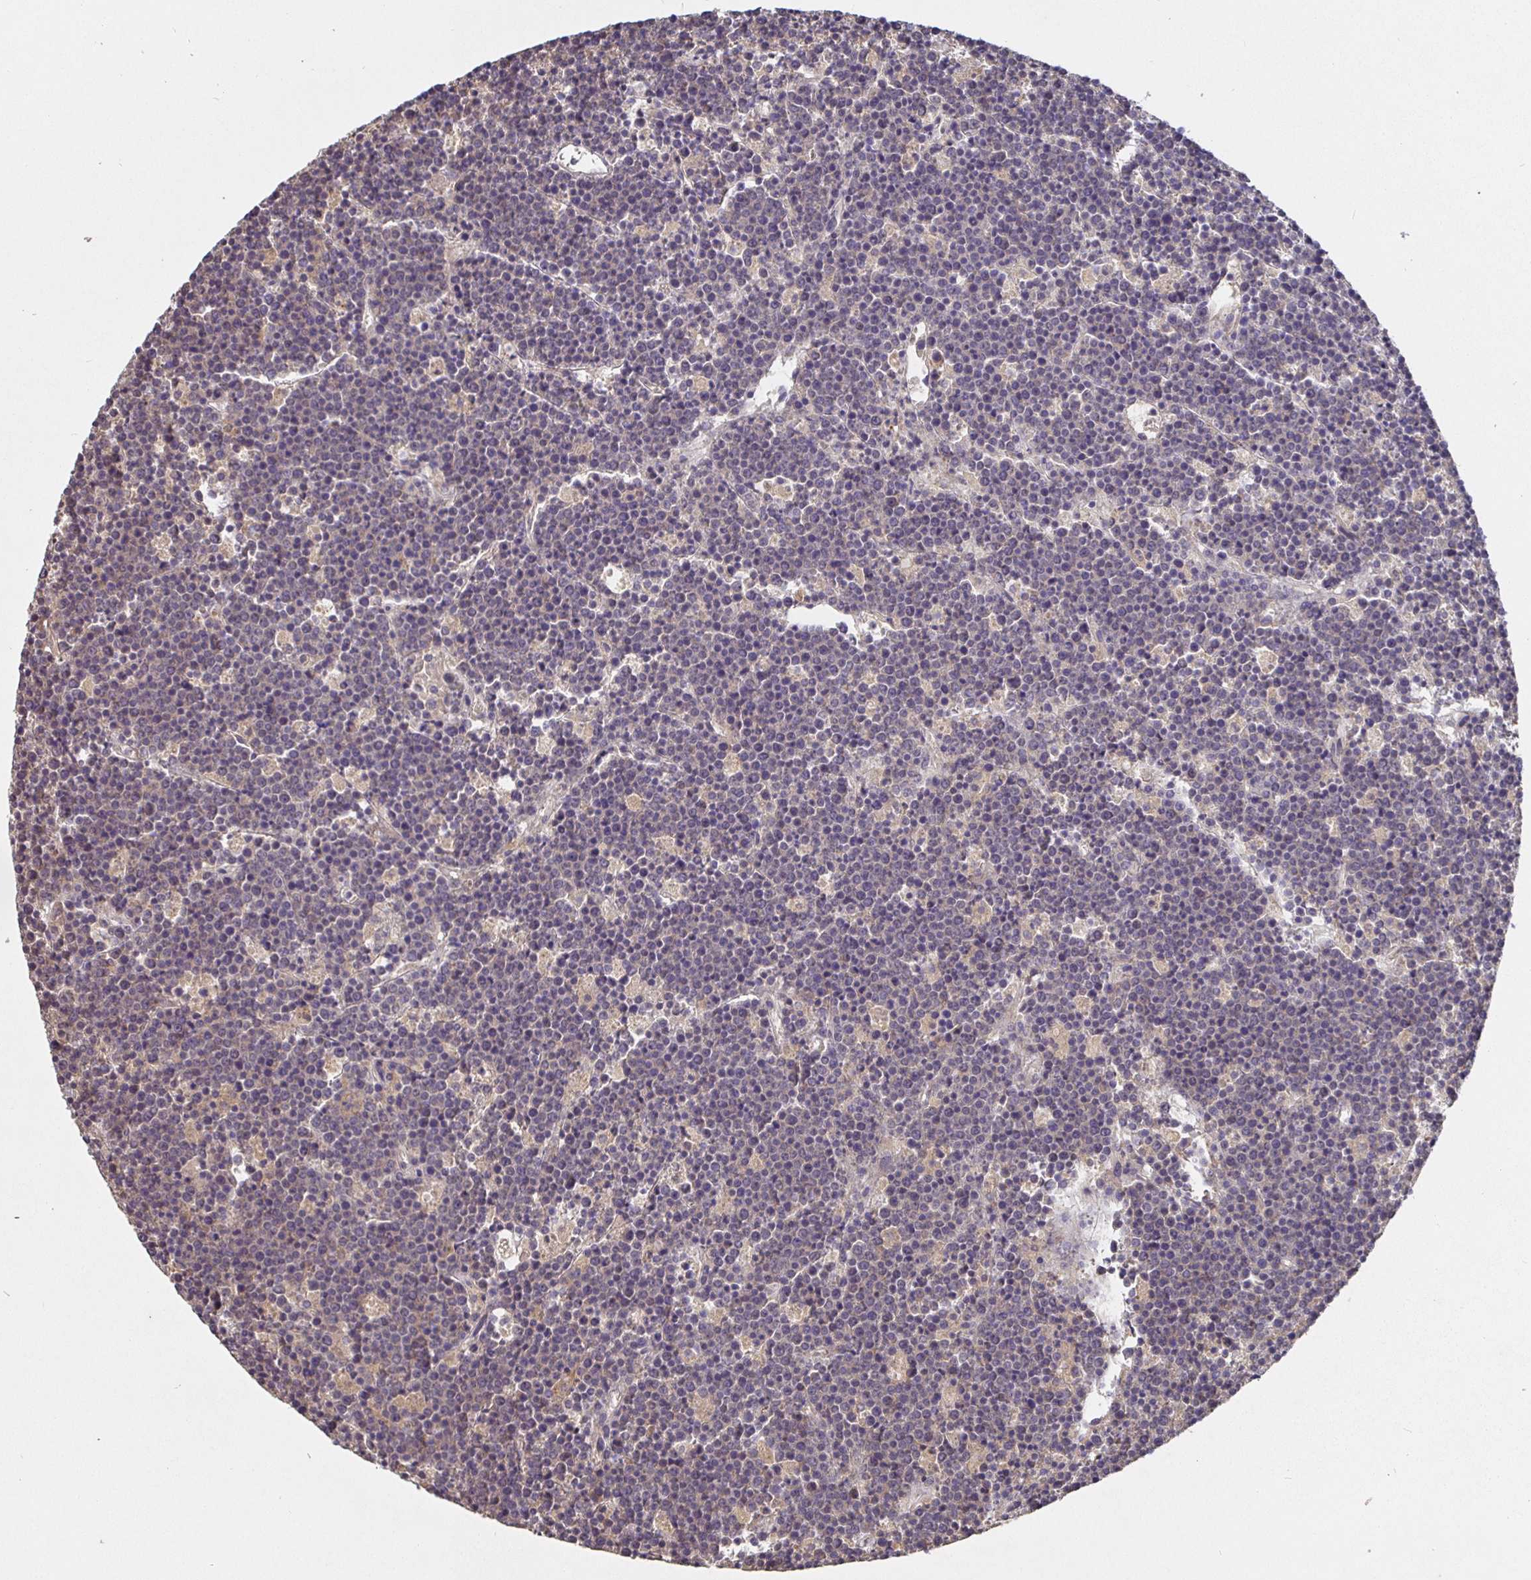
{"staining": {"intensity": "negative", "quantity": "none", "location": "none"}, "tissue": "lymphoma", "cell_type": "Tumor cells", "image_type": "cancer", "snomed": [{"axis": "morphology", "description": "Malignant lymphoma, non-Hodgkin's type, High grade"}, {"axis": "topography", "description": "Ovary"}], "caption": "IHC image of neoplastic tissue: high-grade malignant lymphoma, non-Hodgkin's type stained with DAB (3,3'-diaminobenzidine) shows no significant protein staining in tumor cells.", "gene": "SHISA4", "patient": {"sex": "female", "age": 56}}